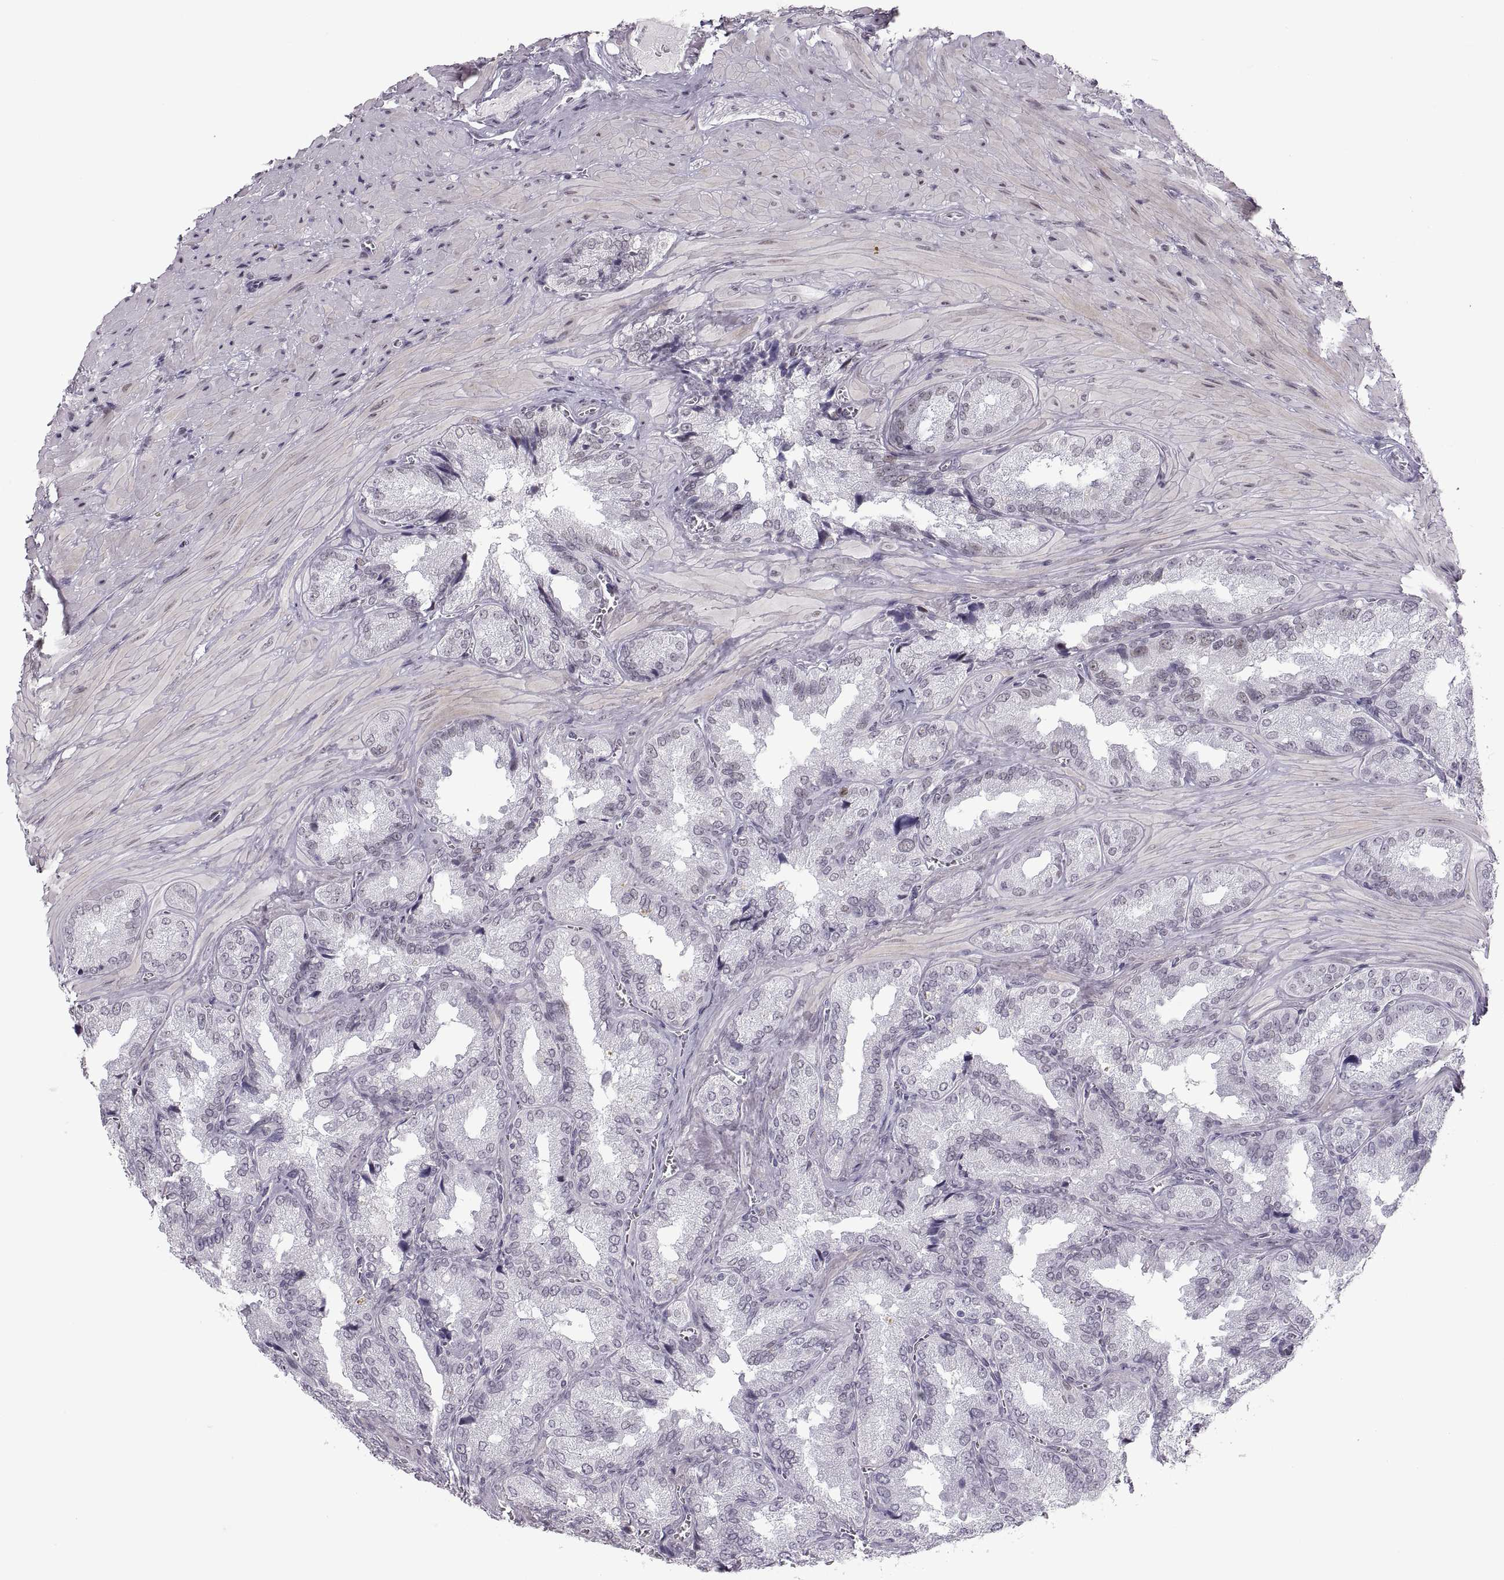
{"staining": {"intensity": "negative", "quantity": "none", "location": "none"}, "tissue": "seminal vesicle", "cell_type": "Glandular cells", "image_type": "normal", "snomed": [{"axis": "morphology", "description": "Normal tissue, NOS"}, {"axis": "topography", "description": "Seminal veicle"}], "caption": "Image shows no significant protein expression in glandular cells of unremarkable seminal vesicle.", "gene": "NANOS3", "patient": {"sex": "male", "age": 37}}